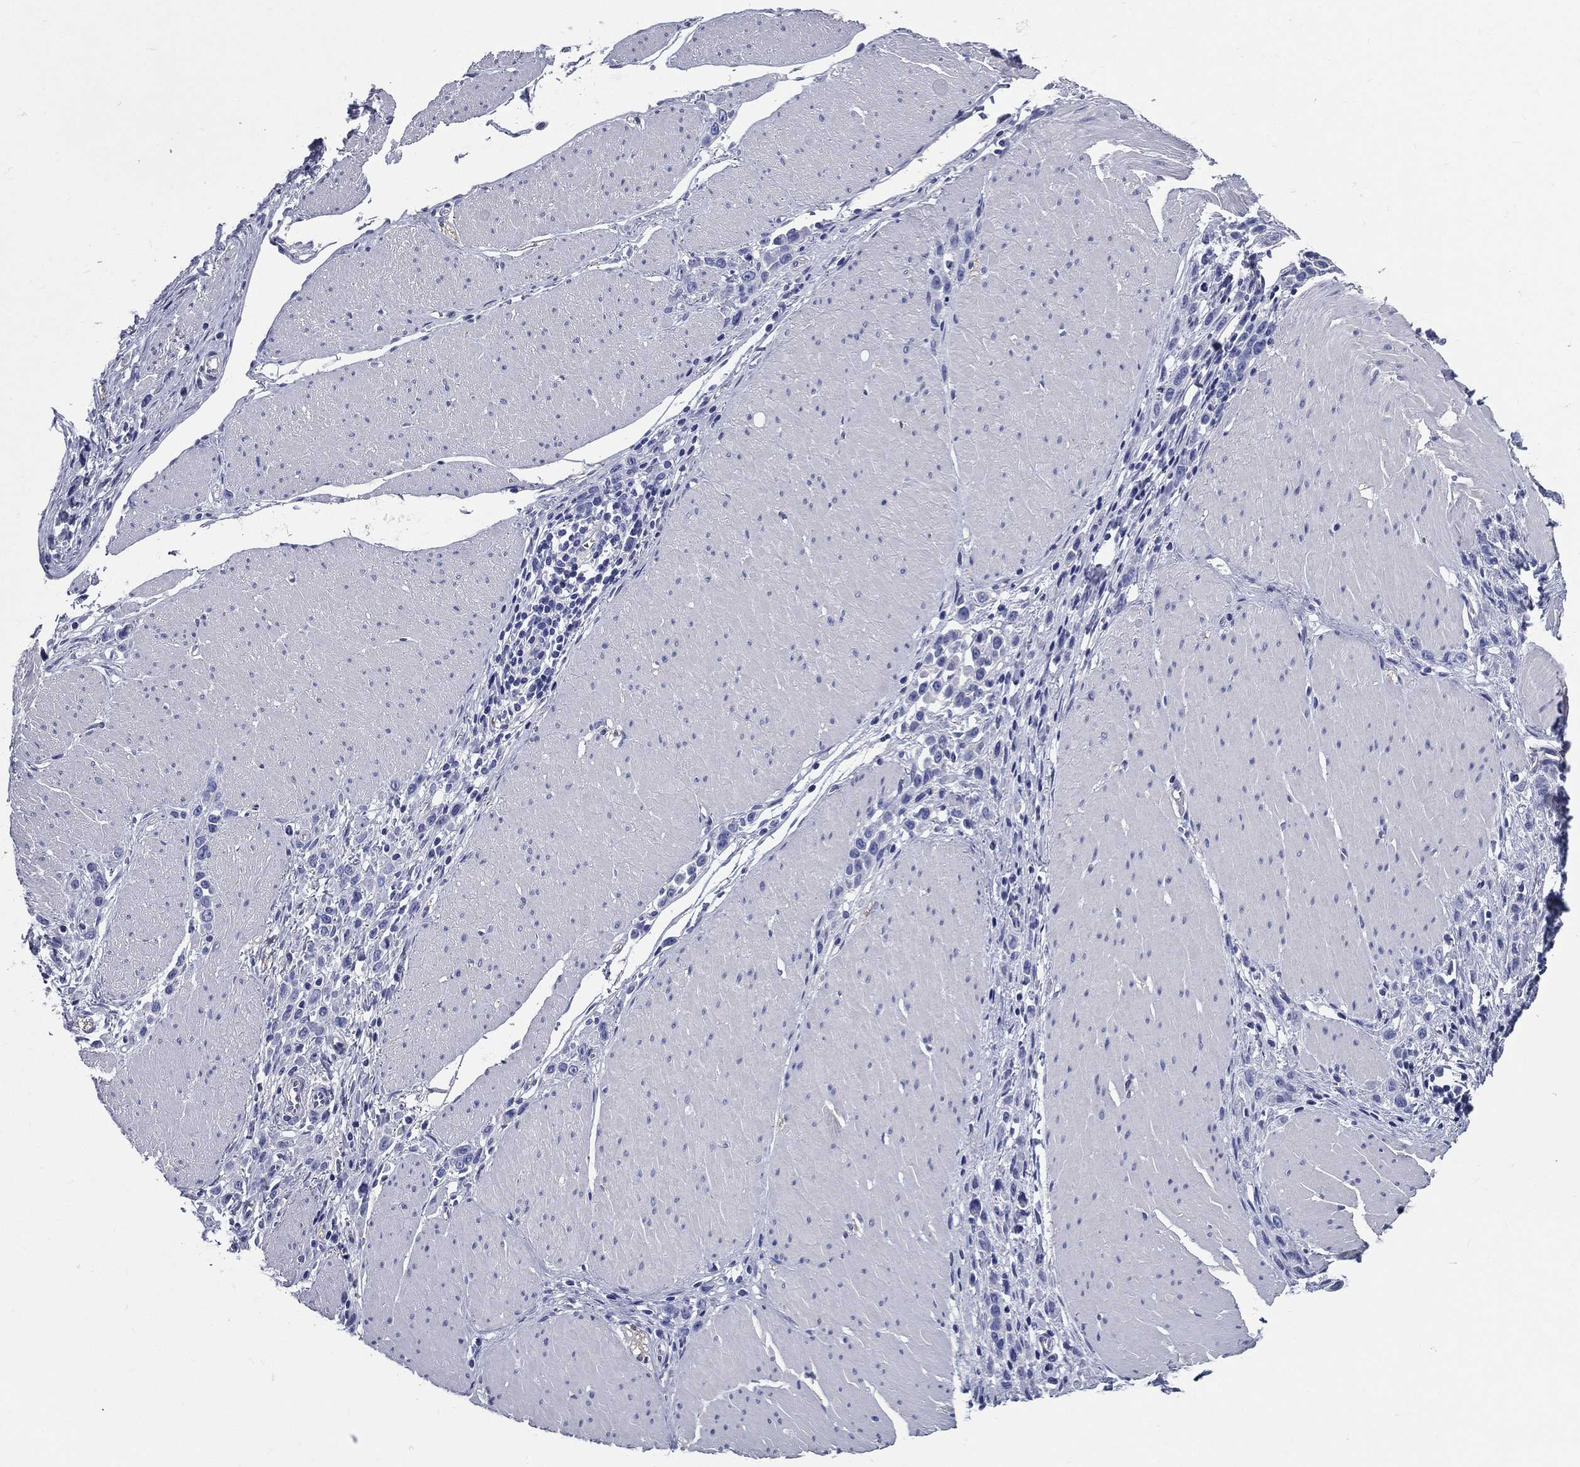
{"staining": {"intensity": "negative", "quantity": "none", "location": "none"}, "tissue": "stomach cancer", "cell_type": "Tumor cells", "image_type": "cancer", "snomed": [{"axis": "morphology", "description": "Adenocarcinoma, NOS"}, {"axis": "topography", "description": "Stomach"}], "caption": "Immunohistochemistry of human stomach adenocarcinoma displays no positivity in tumor cells.", "gene": "DPYS", "patient": {"sex": "male", "age": 47}}